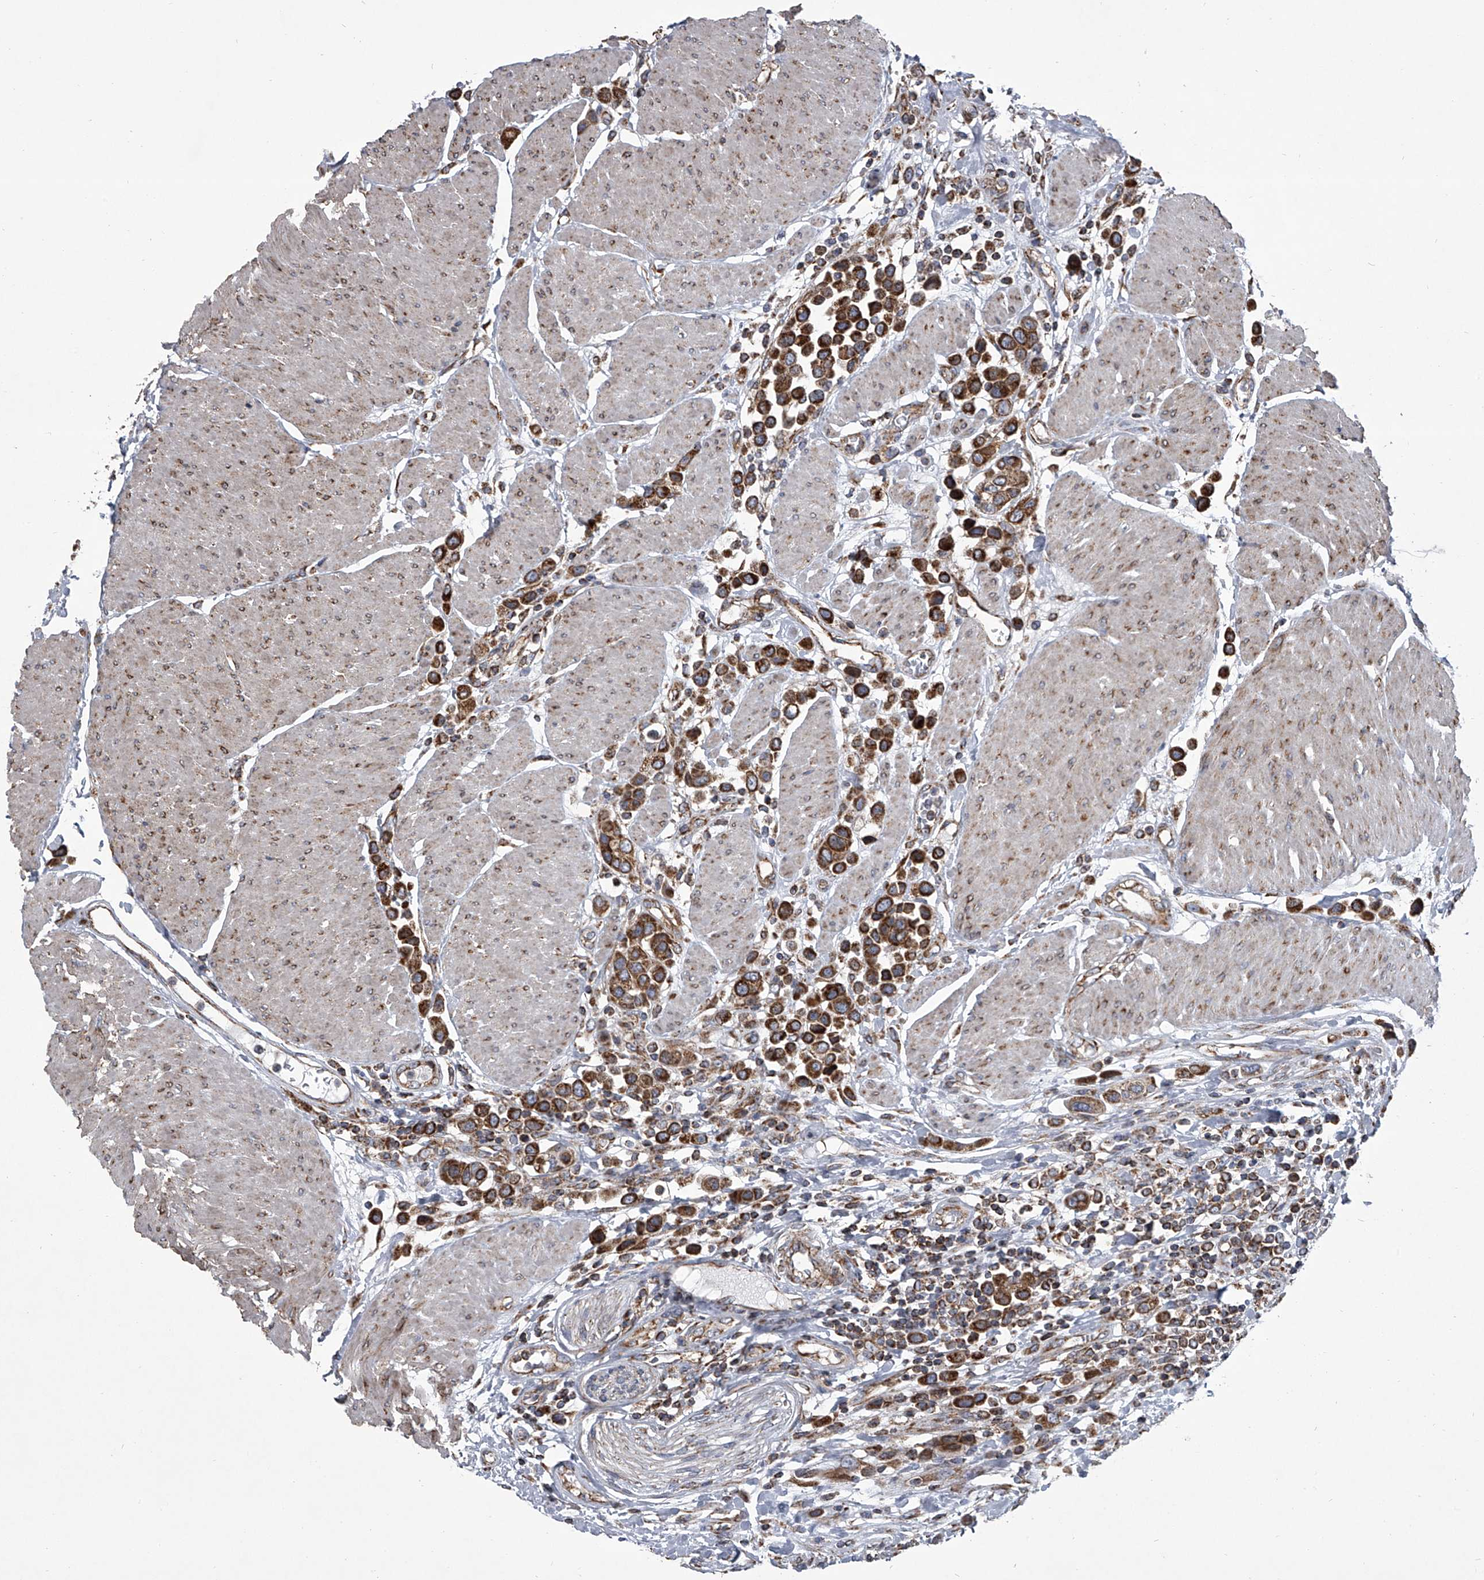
{"staining": {"intensity": "strong", "quantity": ">75%", "location": "cytoplasmic/membranous"}, "tissue": "urothelial cancer", "cell_type": "Tumor cells", "image_type": "cancer", "snomed": [{"axis": "morphology", "description": "Urothelial carcinoma, High grade"}, {"axis": "topography", "description": "Urinary bladder"}], "caption": "This image displays immunohistochemistry (IHC) staining of human urothelial carcinoma (high-grade), with high strong cytoplasmic/membranous positivity in approximately >75% of tumor cells.", "gene": "ZC3H15", "patient": {"sex": "male", "age": 50}}